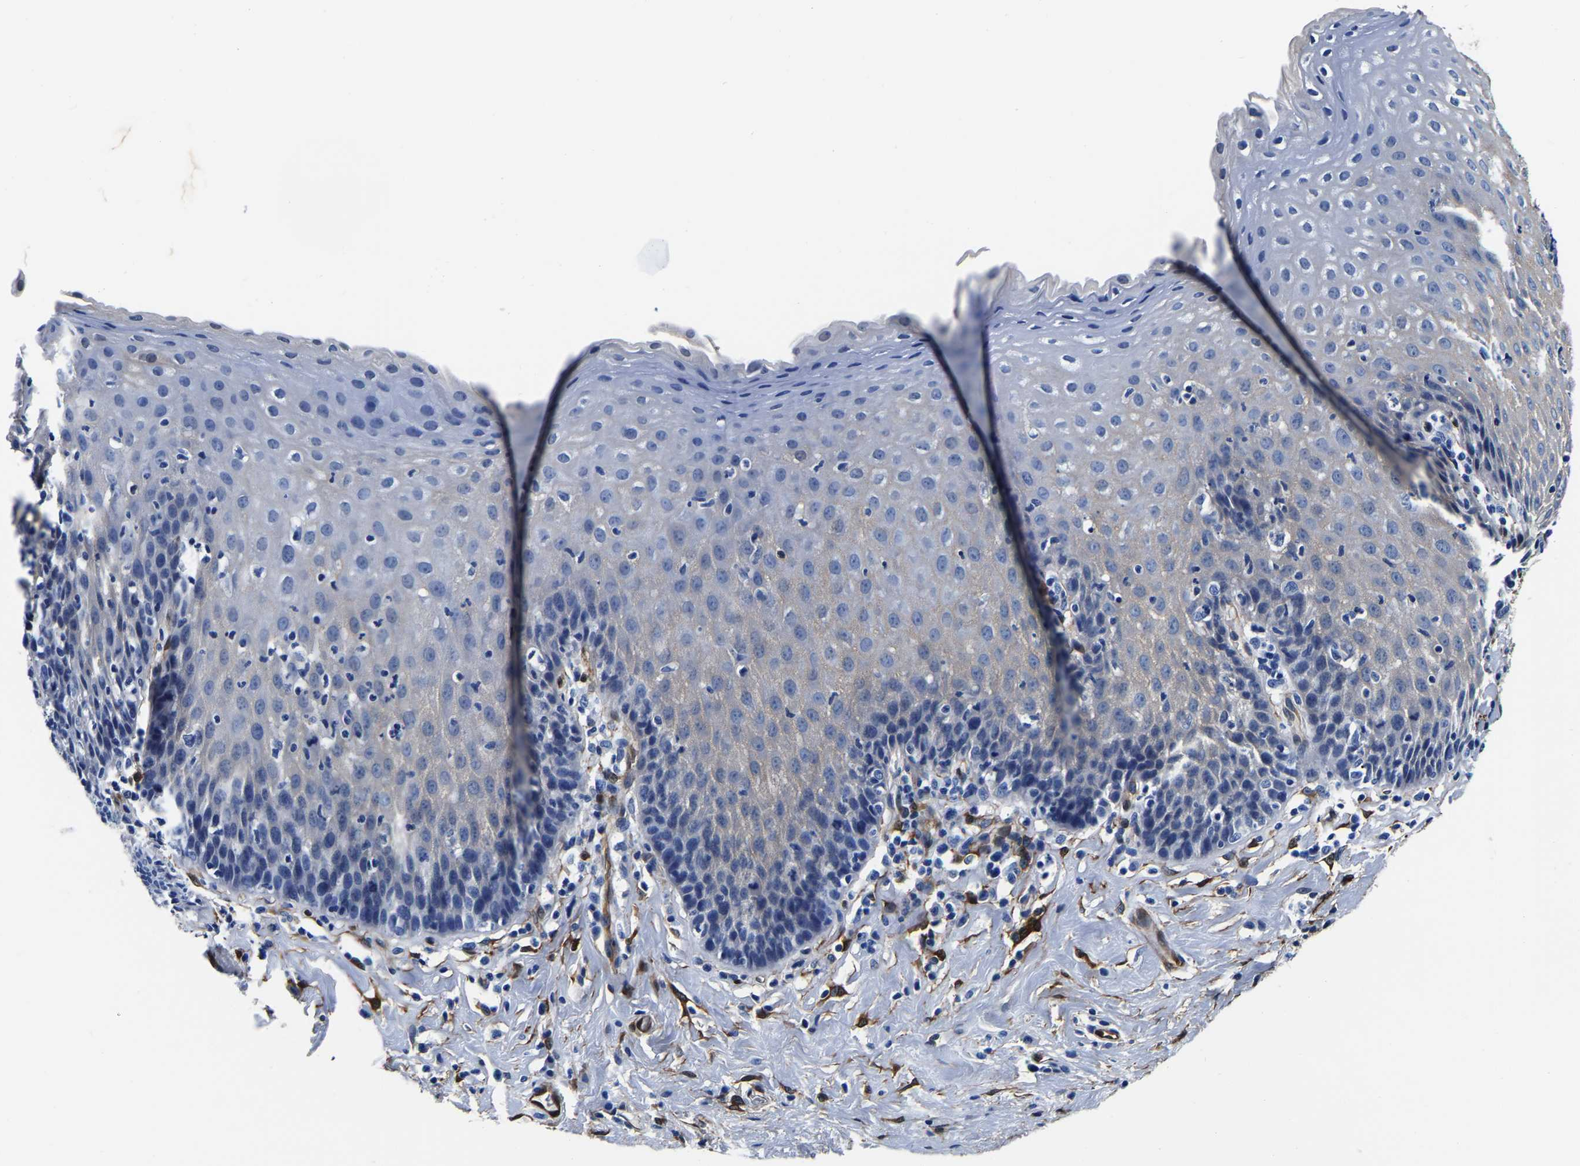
{"staining": {"intensity": "weak", "quantity": "<25%", "location": "cytoplasmic/membranous"}, "tissue": "esophagus", "cell_type": "Squamous epithelial cells", "image_type": "normal", "snomed": [{"axis": "morphology", "description": "Normal tissue, NOS"}, {"axis": "topography", "description": "Esophagus"}], "caption": "Squamous epithelial cells are negative for protein expression in normal human esophagus. The staining was performed using DAB to visualize the protein expression in brown, while the nuclei were stained in blue with hematoxylin (Magnification: 20x).", "gene": "S100A13", "patient": {"sex": "female", "age": 61}}